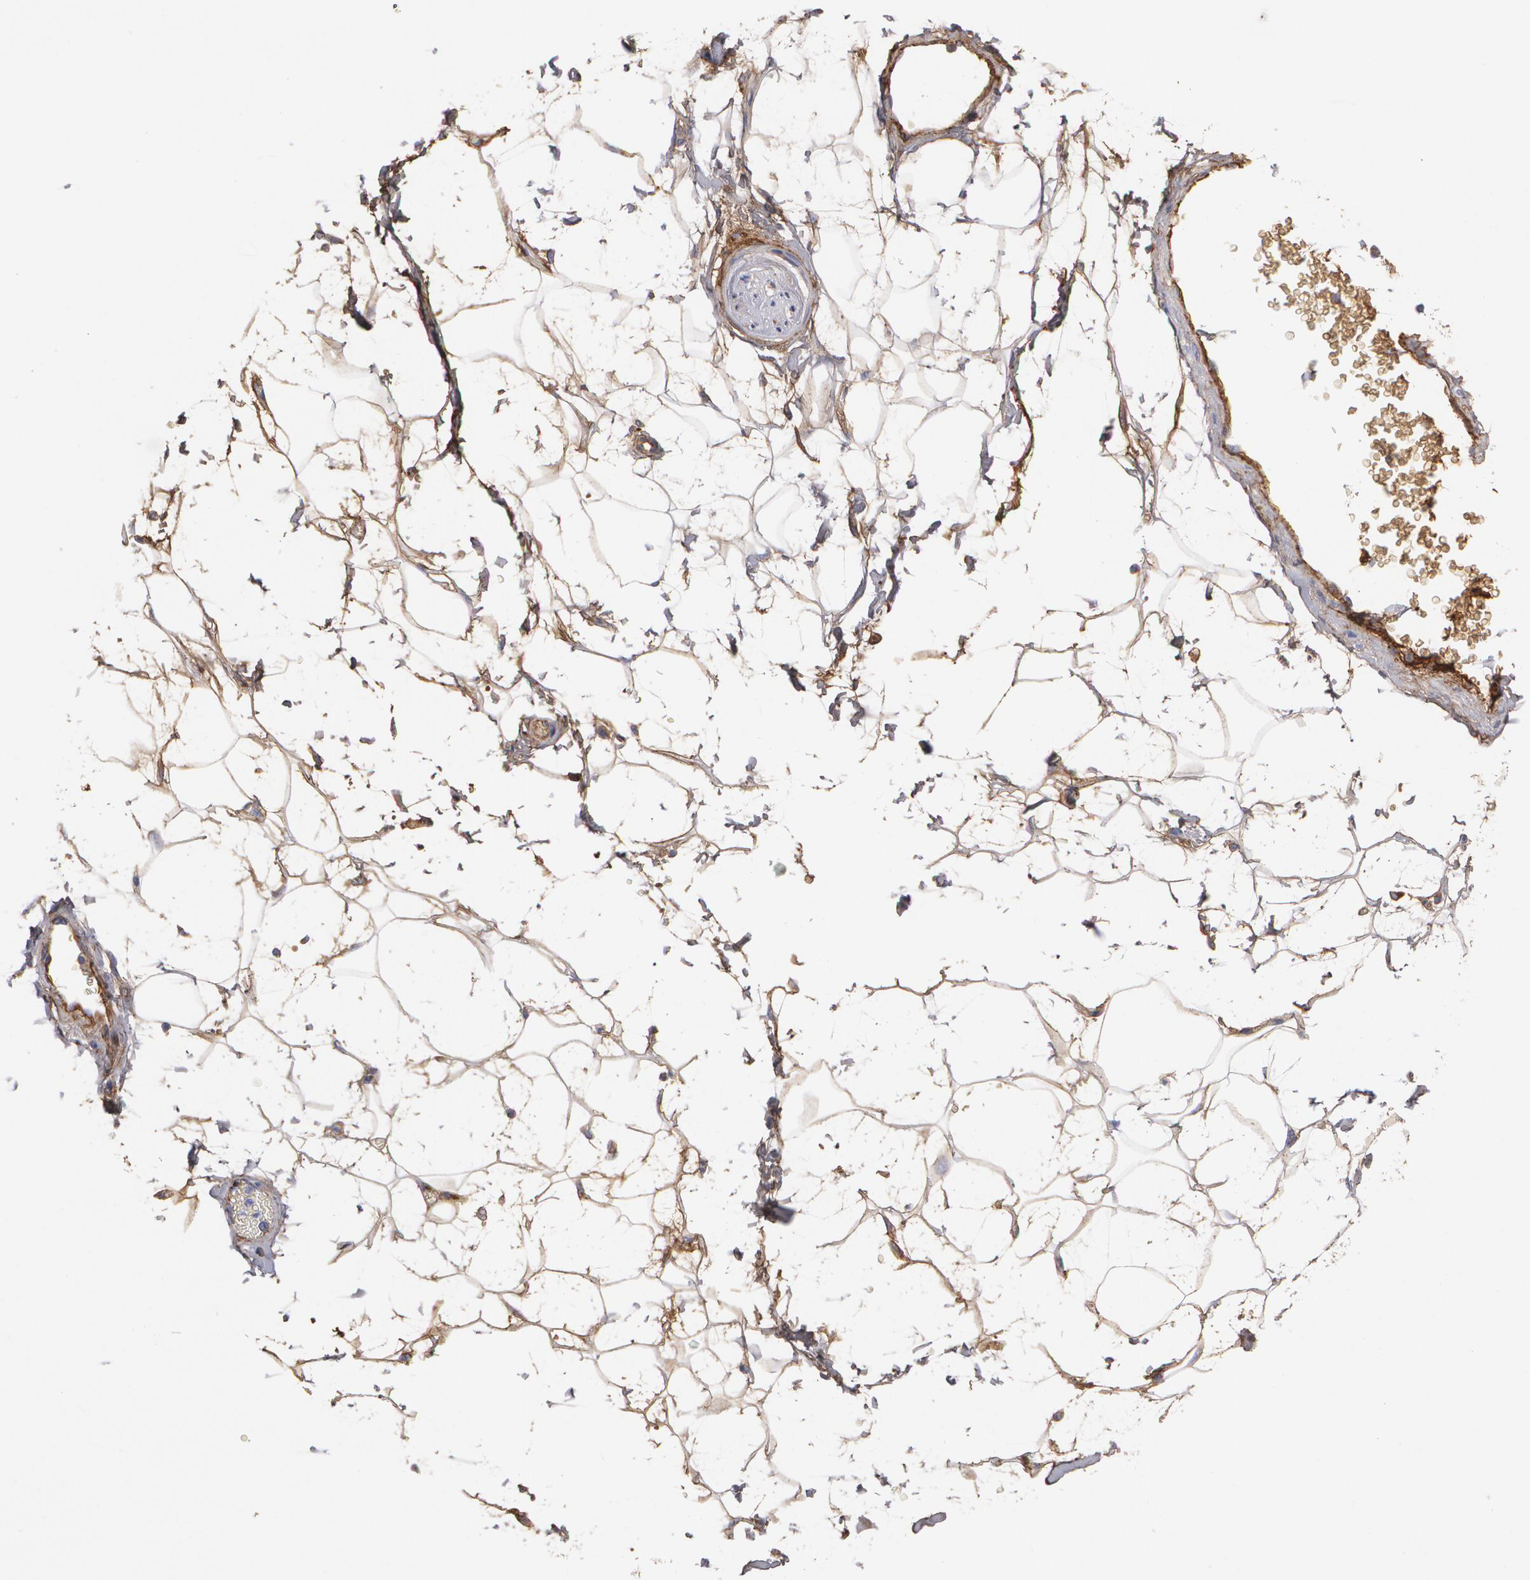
{"staining": {"intensity": "moderate", "quantity": ">75%", "location": "cytoplasmic/membranous"}, "tissue": "adipose tissue", "cell_type": "Adipocytes", "image_type": "normal", "snomed": [{"axis": "morphology", "description": "Normal tissue, NOS"}, {"axis": "topography", "description": "Soft tissue"}], "caption": "The photomicrograph displays staining of normal adipose tissue, revealing moderate cytoplasmic/membranous protein expression (brown color) within adipocytes.", "gene": "FBLN1", "patient": {"sex": "male", "age": 72}}